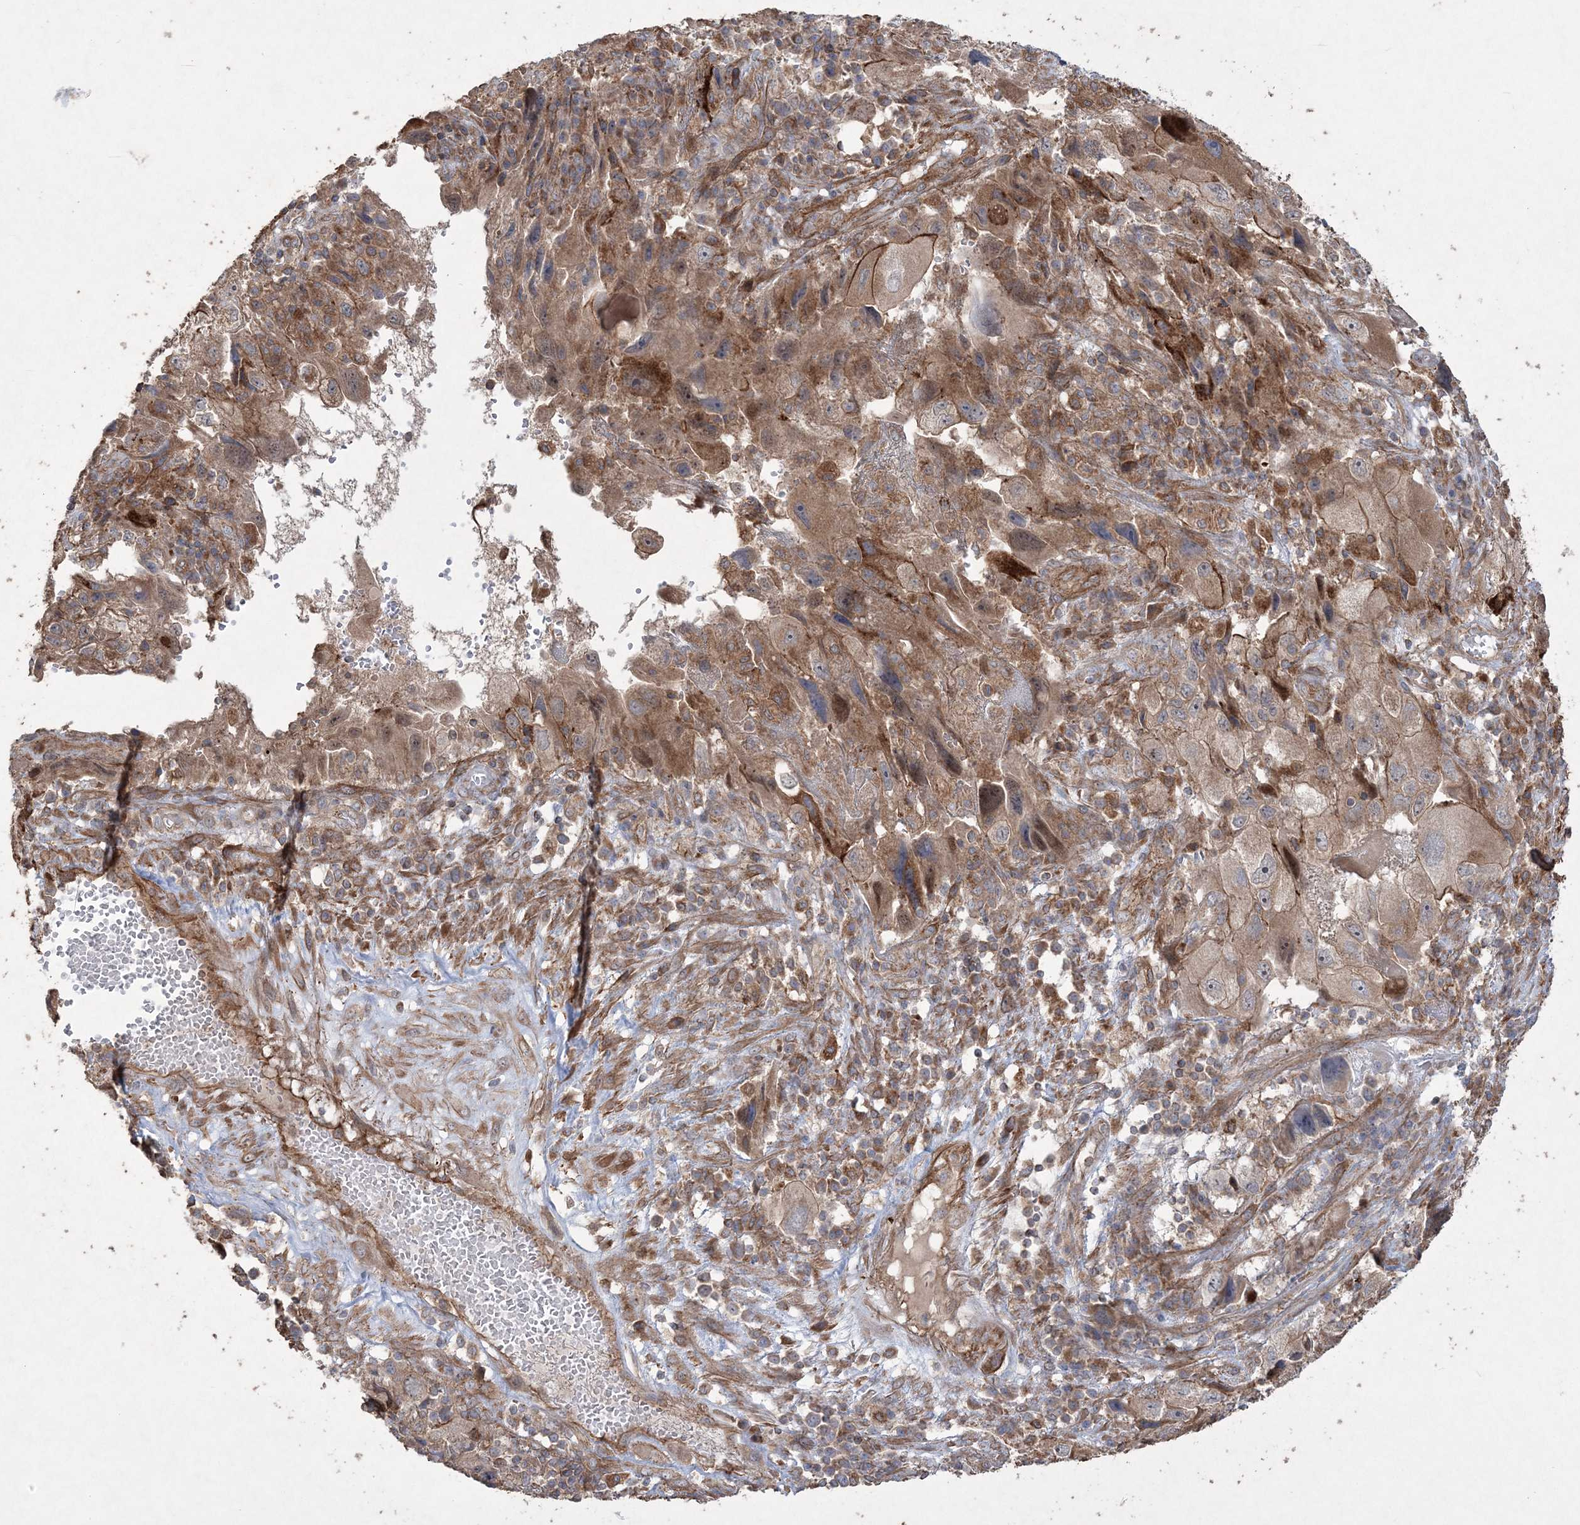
{"staining": {"intensity": "moderate", "quantity": ">75%", "location": "cytoplasmic/membranous"}, "tissue": "endometrial cancer", "cell_type": "Tumor cells", "image_type": "cancer", "snomed": [{"axis": "morphology", "description": "Adenocarcinoma, NOS"}, {"axis": "topography", "description": "Endometrium"}], "caption": "Immunohistochemistry (IHC) (DAB) staining of endometrial cancer (adenocarcinoma) reveals moderate cytoplasmic/membranous protein positivity in approximately >75% of tumor cells.", "gene": "TTC7A", "patient": {"sex": "female", "age": 49}}